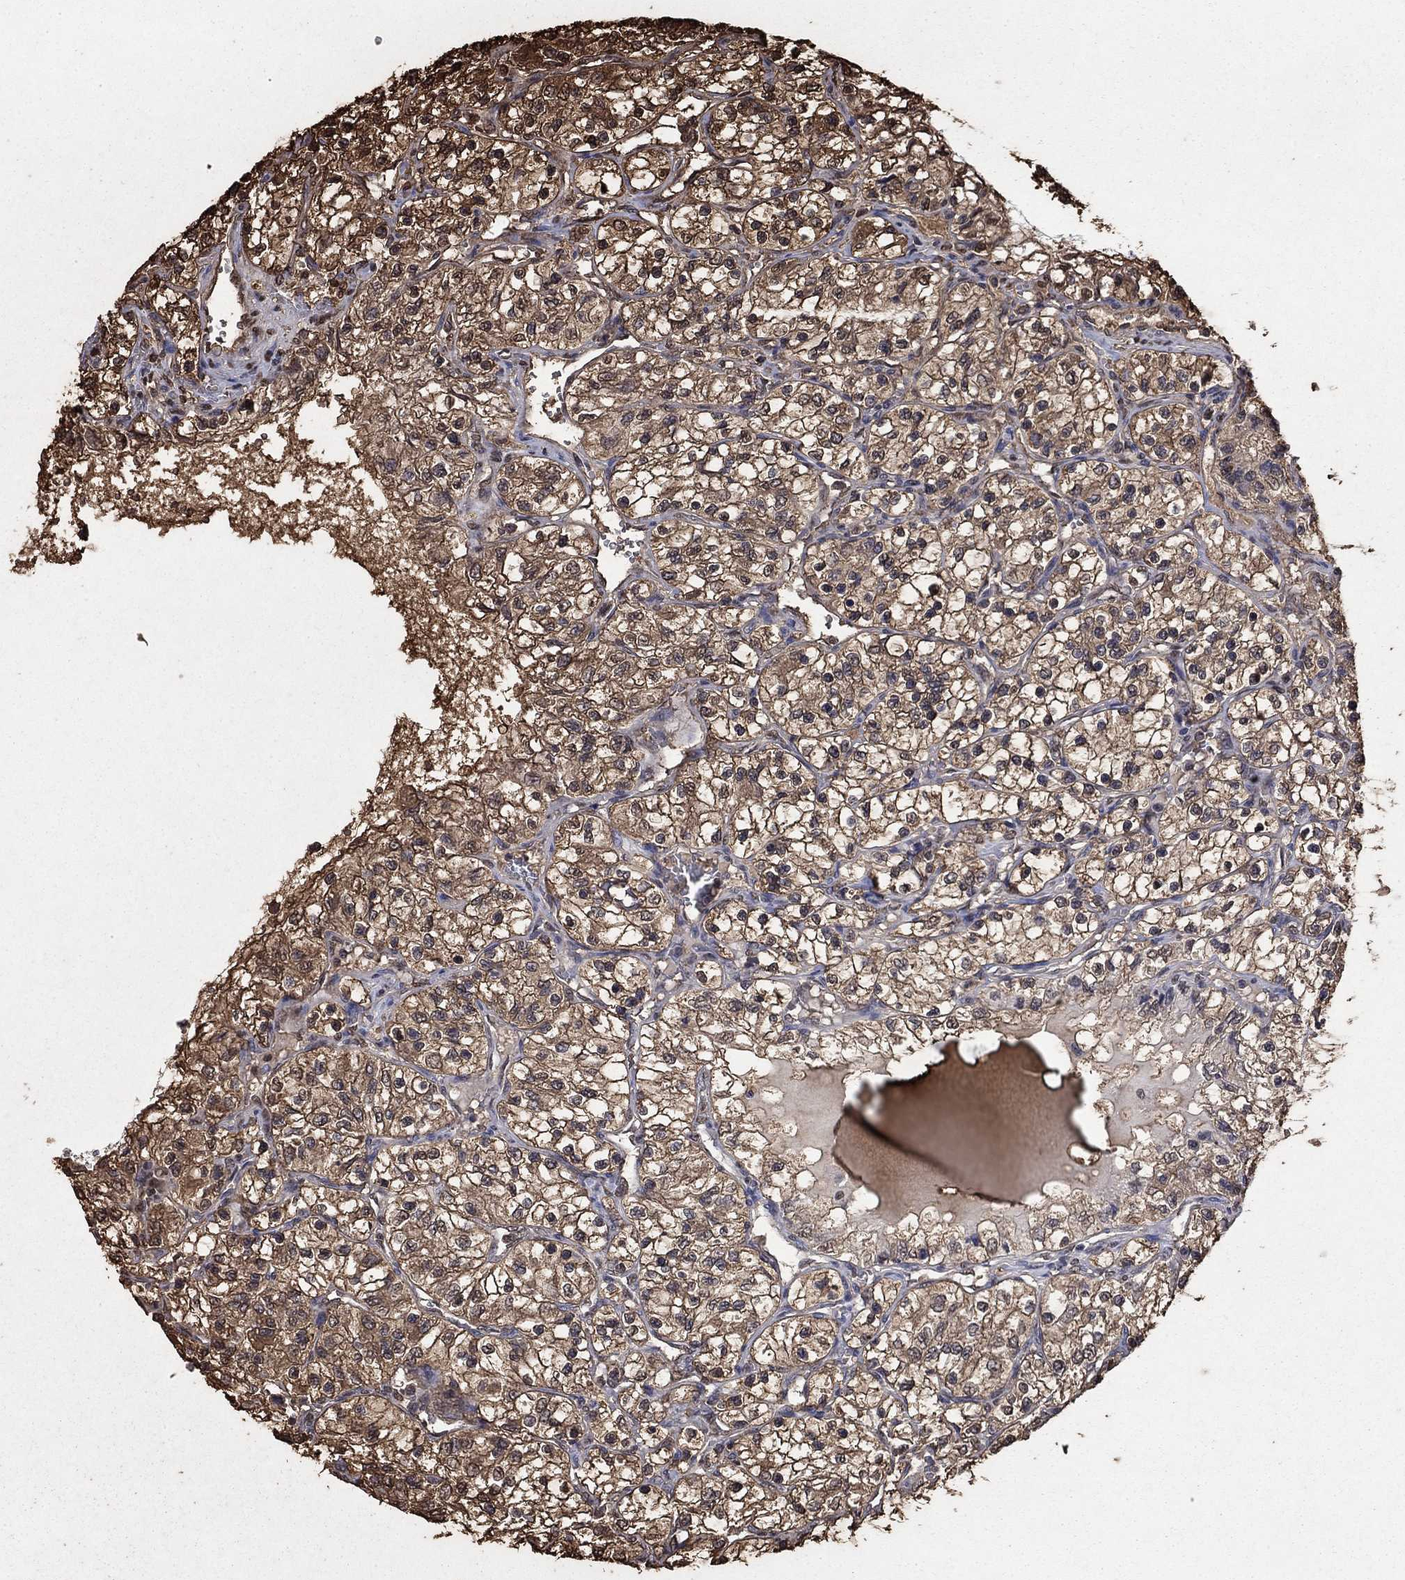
{"staining": {"intensity": "moderate", "quantity": "25%-75%", "location": "cytoplasmic/membranous,nuclear"}, "tissue": "renal cancer", "cell_type": "Tumor cells", "image_type": "cancer", "snomed": [{"axis": "morphology", "description": "Adenocarcinoma, NOS"}, {"axis": "topography", "description": "Kidney"}], "caption": "Brown immunohistochemical staining in renal cancer shows moderate cytoplasmic/membranous and nuclear staining in approximately 25%-75% of tumor cells.", "gene": "GAPDH", "patient": {"sex": "female", "age": 69}}